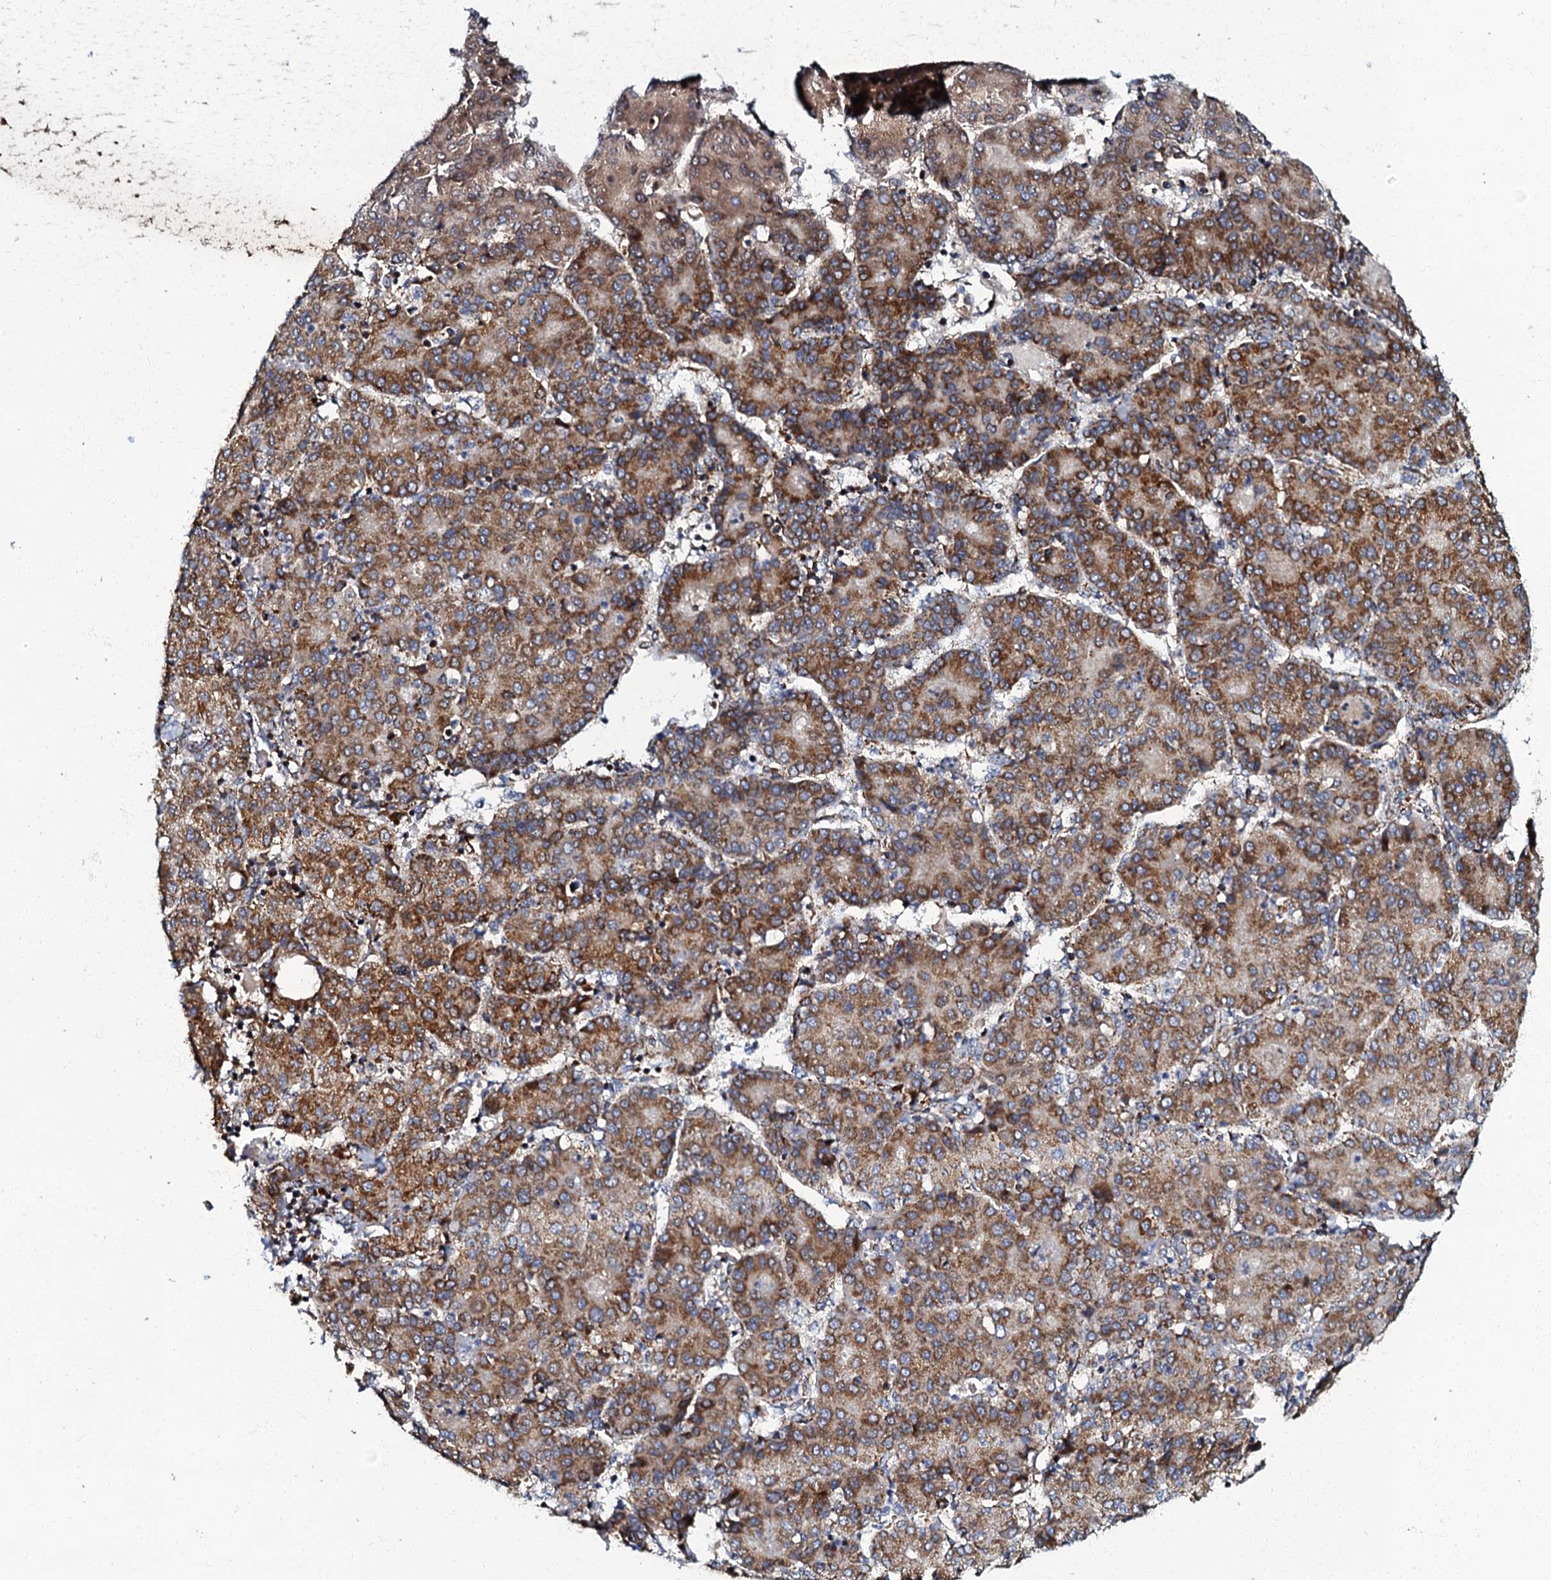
{"staining": {"intensity": "moderate", "quantity": ">75%", "location": "cytoplasmic/membranous"}, "tissue": "liver cancer", "cell_type": "Tumor cells", "image_type": "cancer", "snomed": [{"axis": "morphology", "description": "Carcinoma, Hepatocellular, NOS"}, {"axis": "topography", "description": "Liver"}], "caption": "The immunohistochemical stain highlights moderate cytoplasmic/membranous expression in tumor cells of liver cancer (hepatocellular carcinoma) tissue. (DAB (3,3'-diaminobenzidine) IHC, brown staining for protein, blue staining for nuclei).", "gene": "NDUFA12", "patient": {"sex": "male", "age": 65}}